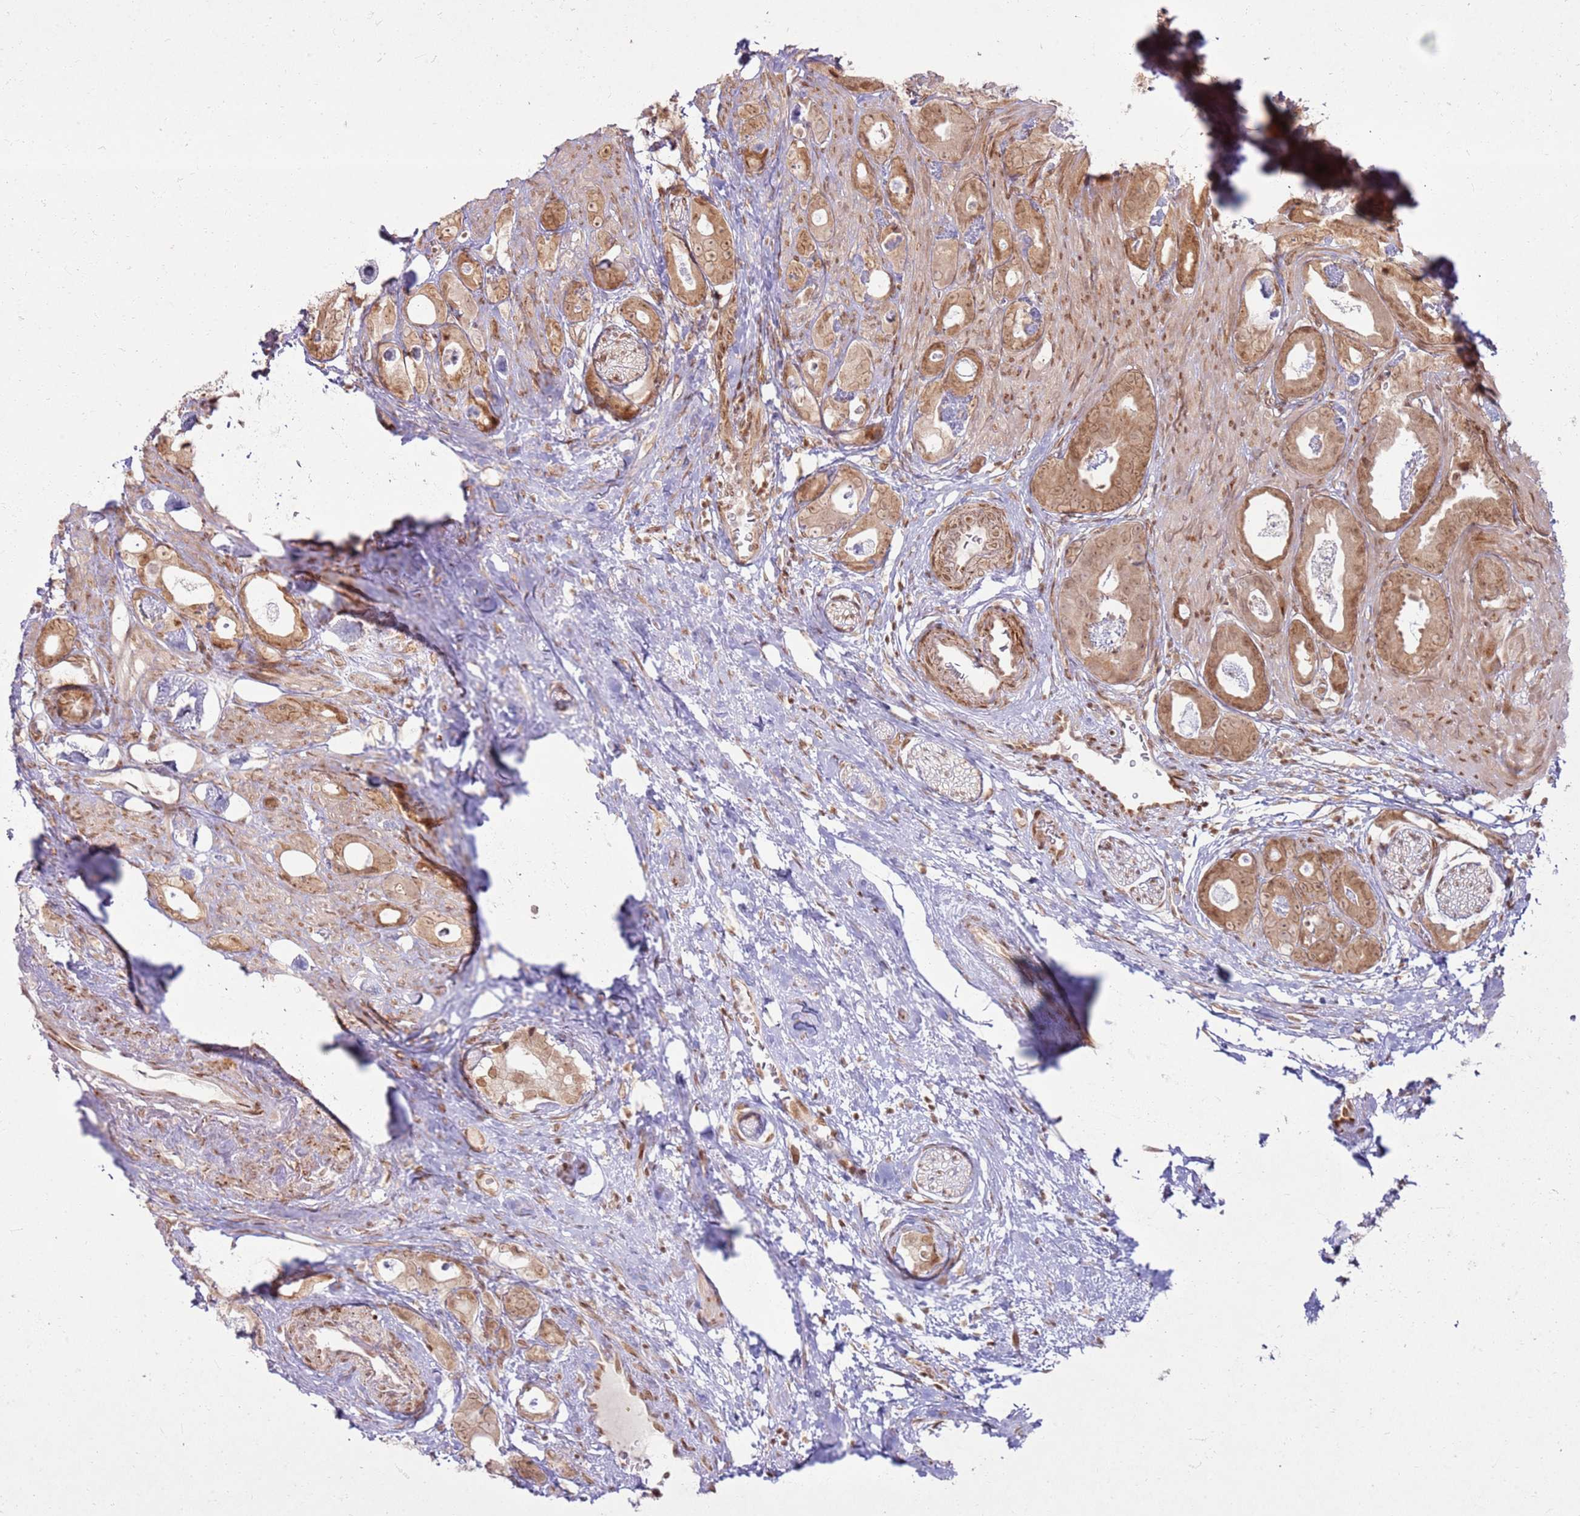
{"staining": {"intensity": "moderate", "quantity": ">75%", "location": "cytoplasmic/membranous,nuclear"}, "tissue": "prostate cancer", "cell_type": "Tumor cells", "image_type": "cancer", "snomed": [{"axis": "morphology", "description": "Adenocarcinoma, Low grade"}, {"axis": "topography", "description": "Prostate"}], "caption": "Prostate cancer stained for a protein demonstrates moderate cytoplasmic/membranous and nuclear positivity in tumor cells. Nuclei are stained in blue.", "gene": "KLHL36", "patient": {"sex": "male", "age": 63}}